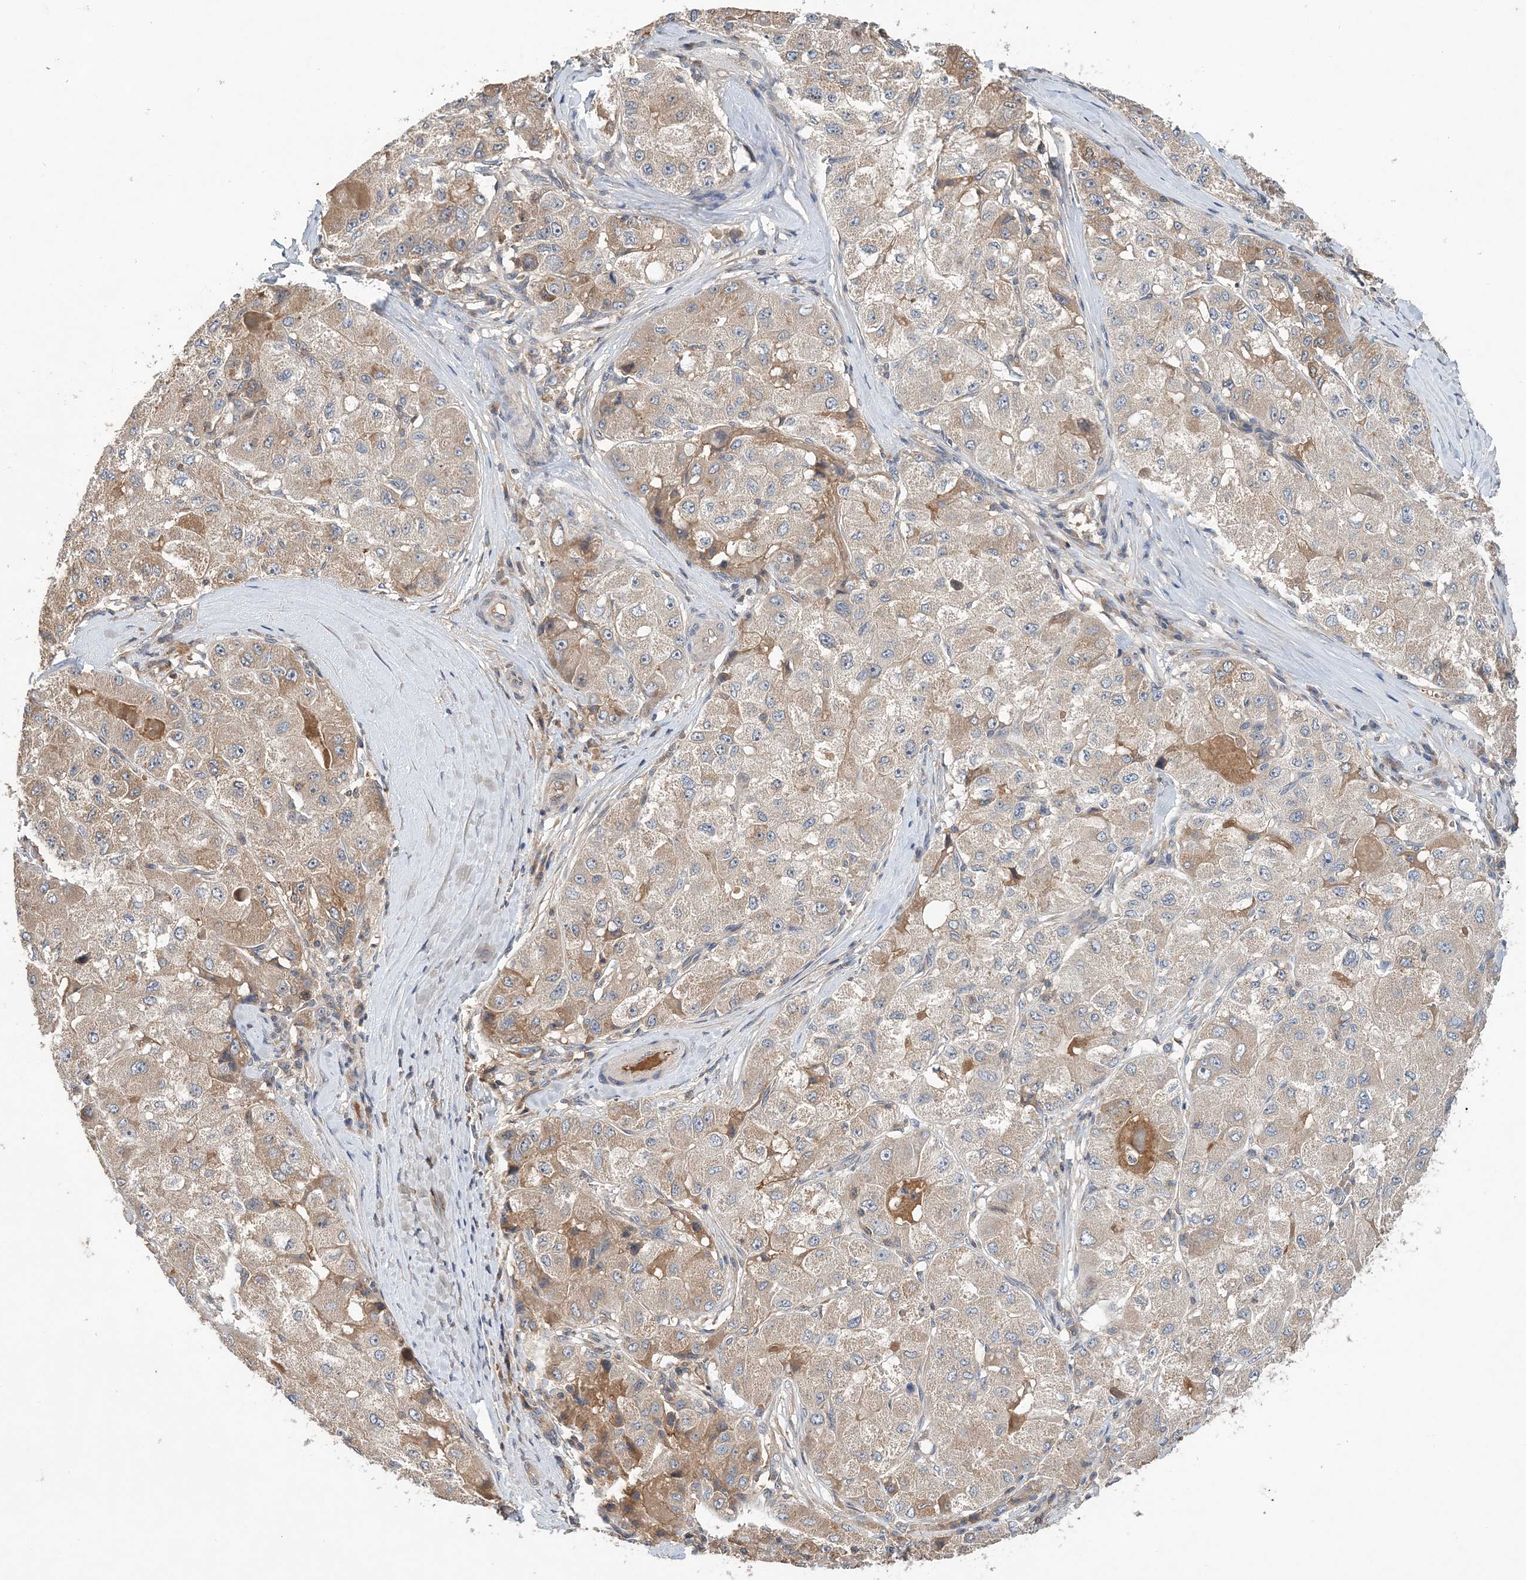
{"staining": {"intensity": "weak", "quantity": "<25%", "location": "cytoplasmic/membranous"}, "tissue": "liver cancer", "cell_type": "Tumor cells", "image_type": "cancer", "snomed": [{"axis": "morphology", "description": "Carcinoma, Hepatocellular, NOS"}, {"axis": "topography", "description": "Liver"}], "caption": "Protein analysis of liver hepatocellular carcinoma exhibits no significant expression in tumor cells.", "gene": "SYCP3", "patient": {"sex": "male", "age": 80}}